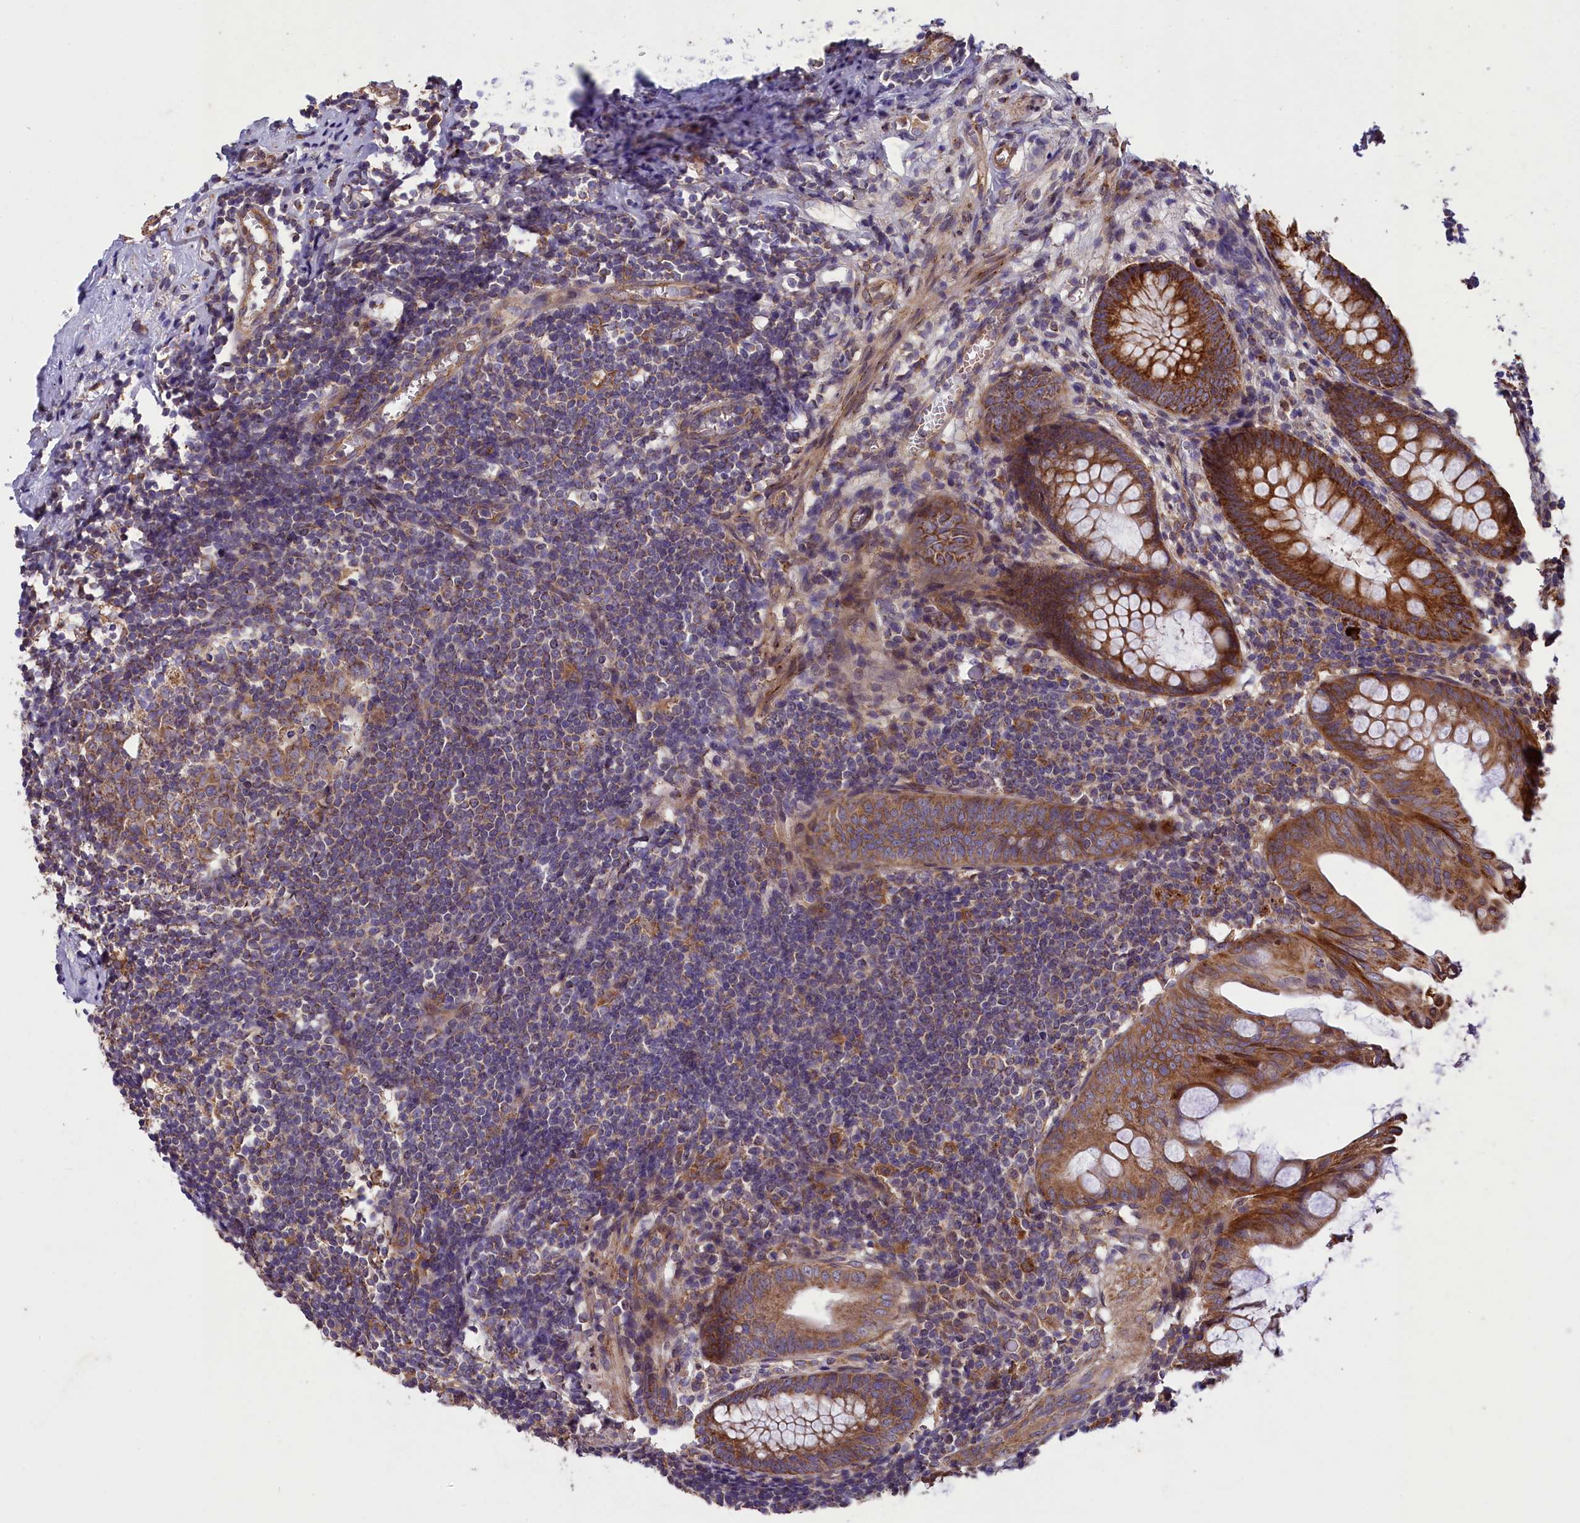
{"staining": {"intensity": "strong", "quantity": ">75%", "location": "cytoplasmic/membranous"}, "tissue": "appendix", "cell_type": "Glandular cells", "image_type": "normal", "snomed": [{"axis": "morphology", "description": "Normal tissue, NOS"}, {"axis": "topography", "description": "Appendix"}], "caption": "Strong cytoplasmic/membranous expression for a protein is present in approximately >75% of glandular cells of normal appendix using immunohistochemistry (IHC).", "gene": "ACAD8", "patient": {"sex": "female", "age": 51}}